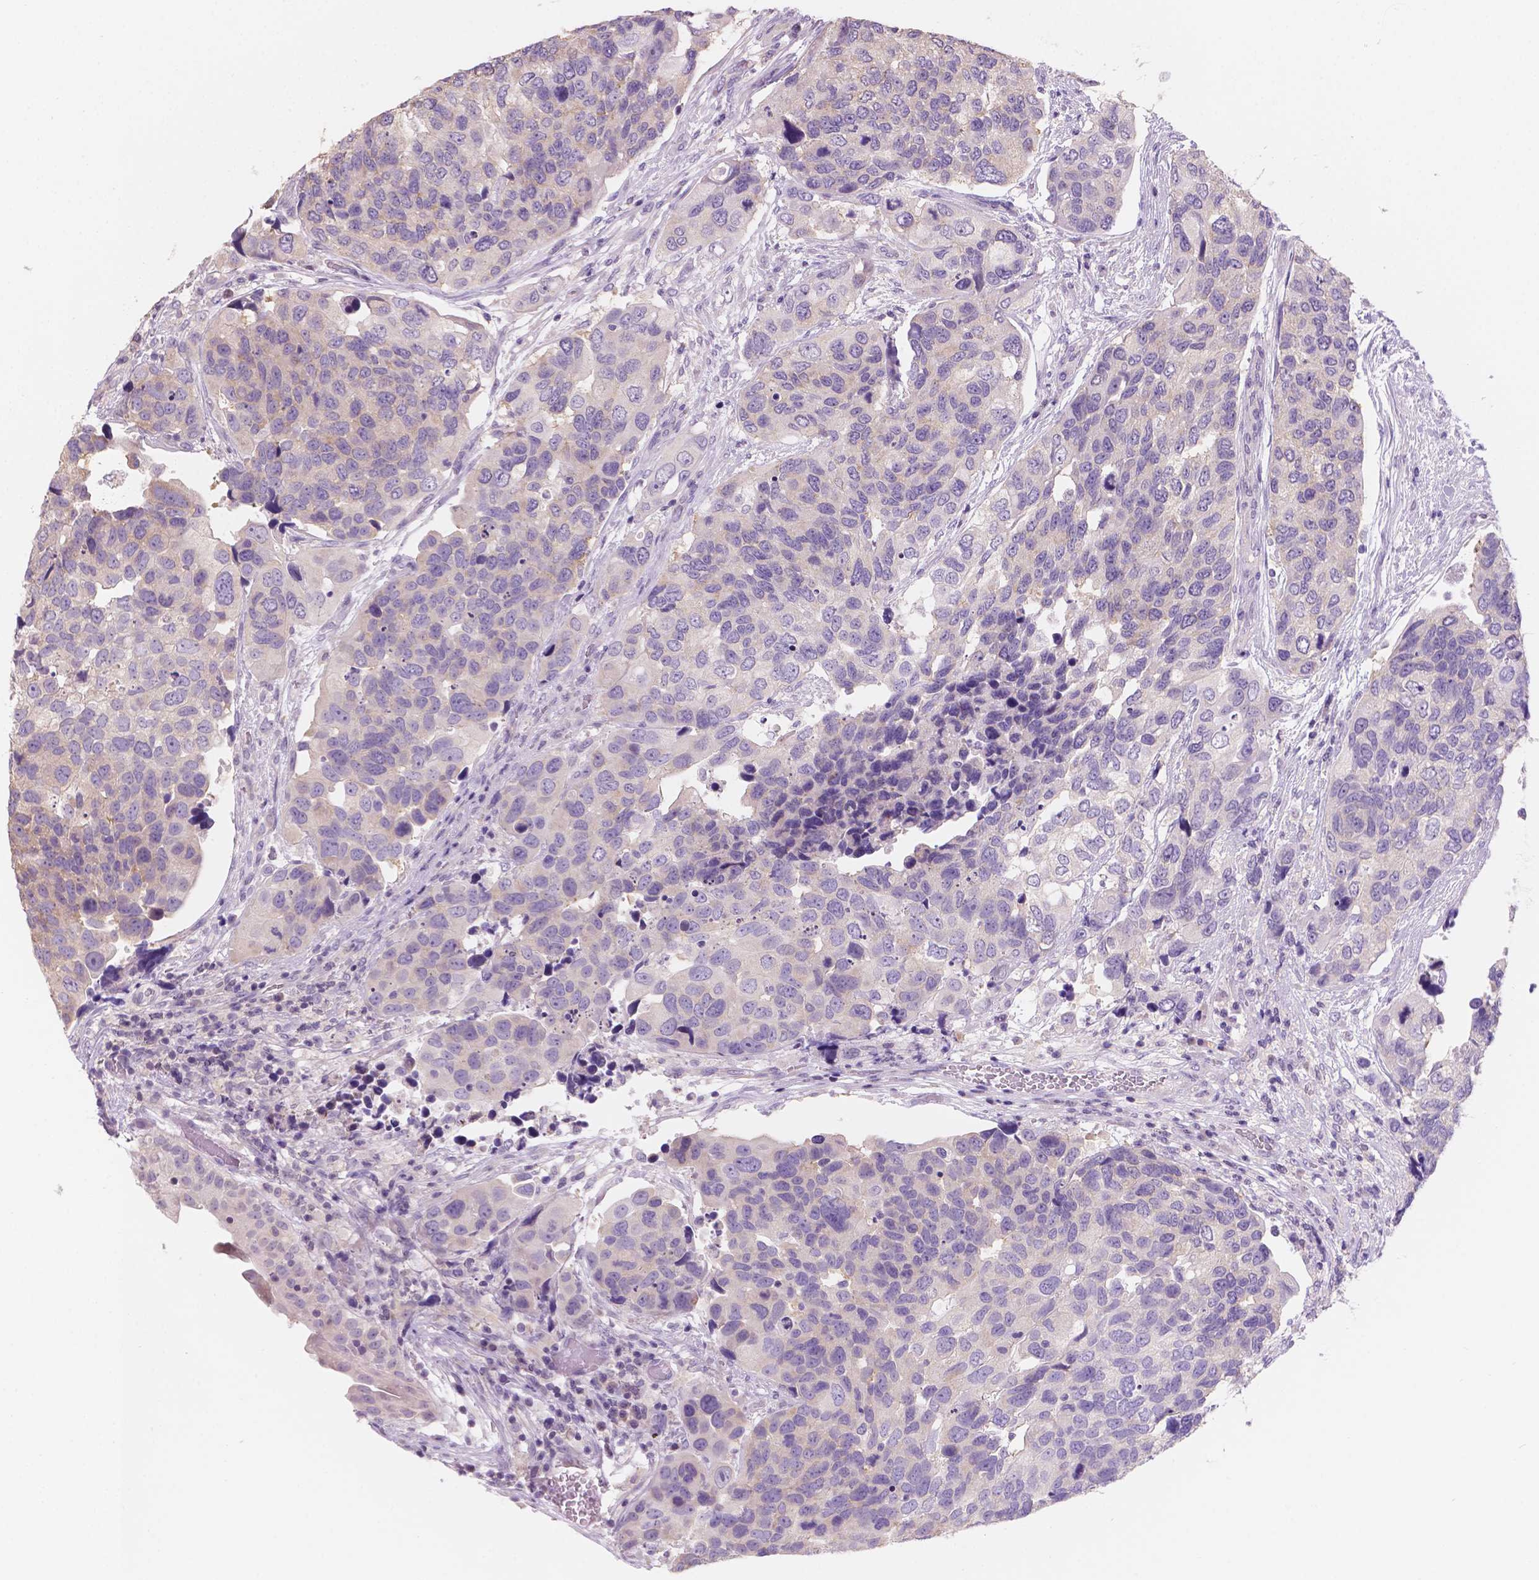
{"staining": {"intensity": "negative", "quantity": "none", "location": "none"}, "tissue": "urothelial cancer", "cell_type": "Tumor cells", "image_type": "cancer", "snomed": [{"axis": "morphology", "description": "Urothelial carcinoma, High grade"}, {"axis": "topography", "description": "Urinary bladder"}], "caption": "Urothelial carcinoma (high-grade) was stained to show a protein in brown. There is no significant positivity in tumor cells.", "gene": "SBSN", "patient": {"sex": "male", "age": 60}}